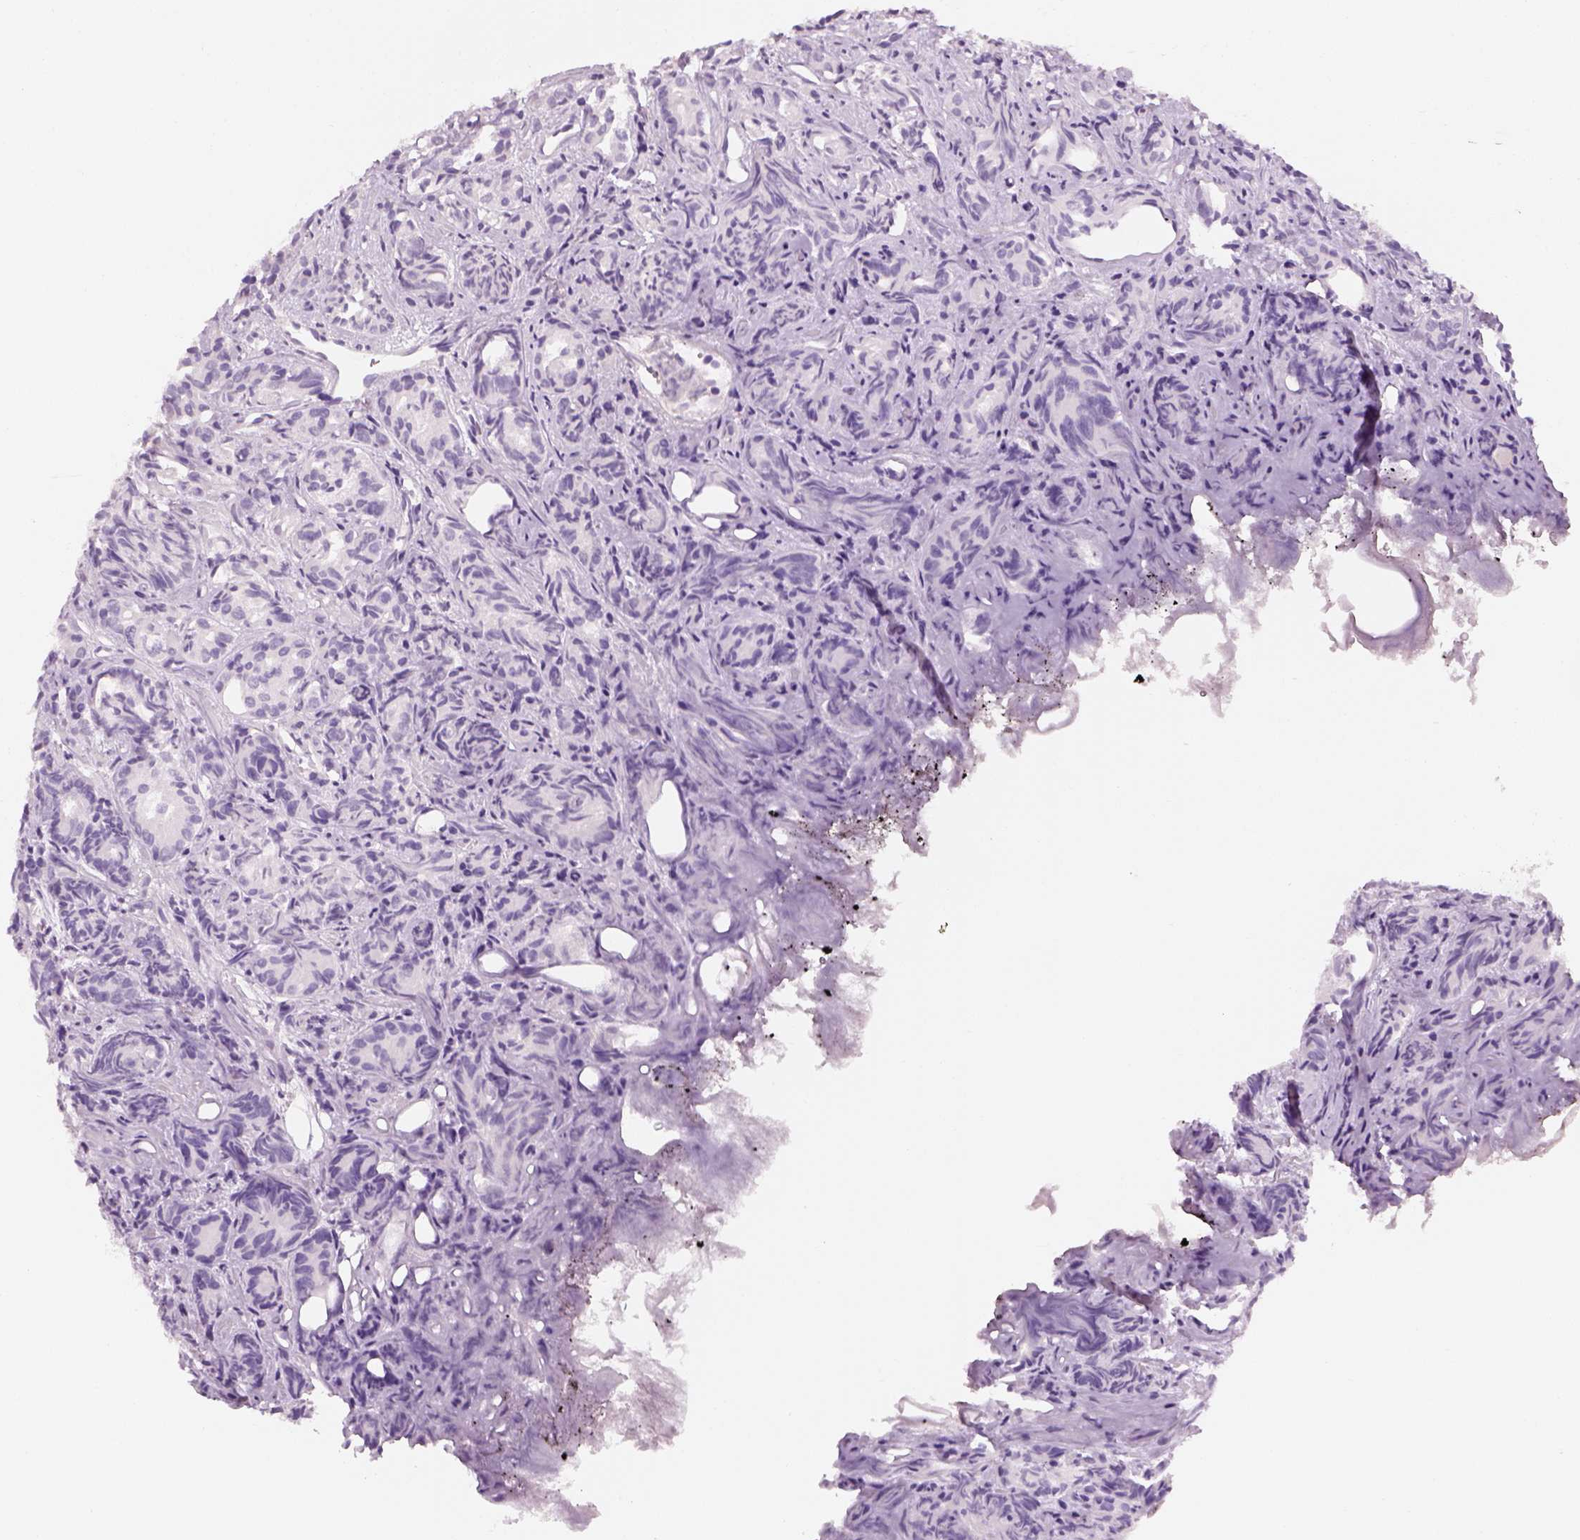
{"staining": {"intensity": "negative", "quantity": "none", "location": "none"}, "tissue": "prostate cancer", "cell_type": "Tumor cells", "image_type": "cancer", "snomed": [{"axis": "morphology", "description": "Adenocarcinoma, High grade"}, {"axis": "topography", "description": "Prostate"}], "caption": "Tumor cells are negative for brown protein staining in prostate cancer.", "gene": "TH", "patient": {"sex": "male", "age": 84}}